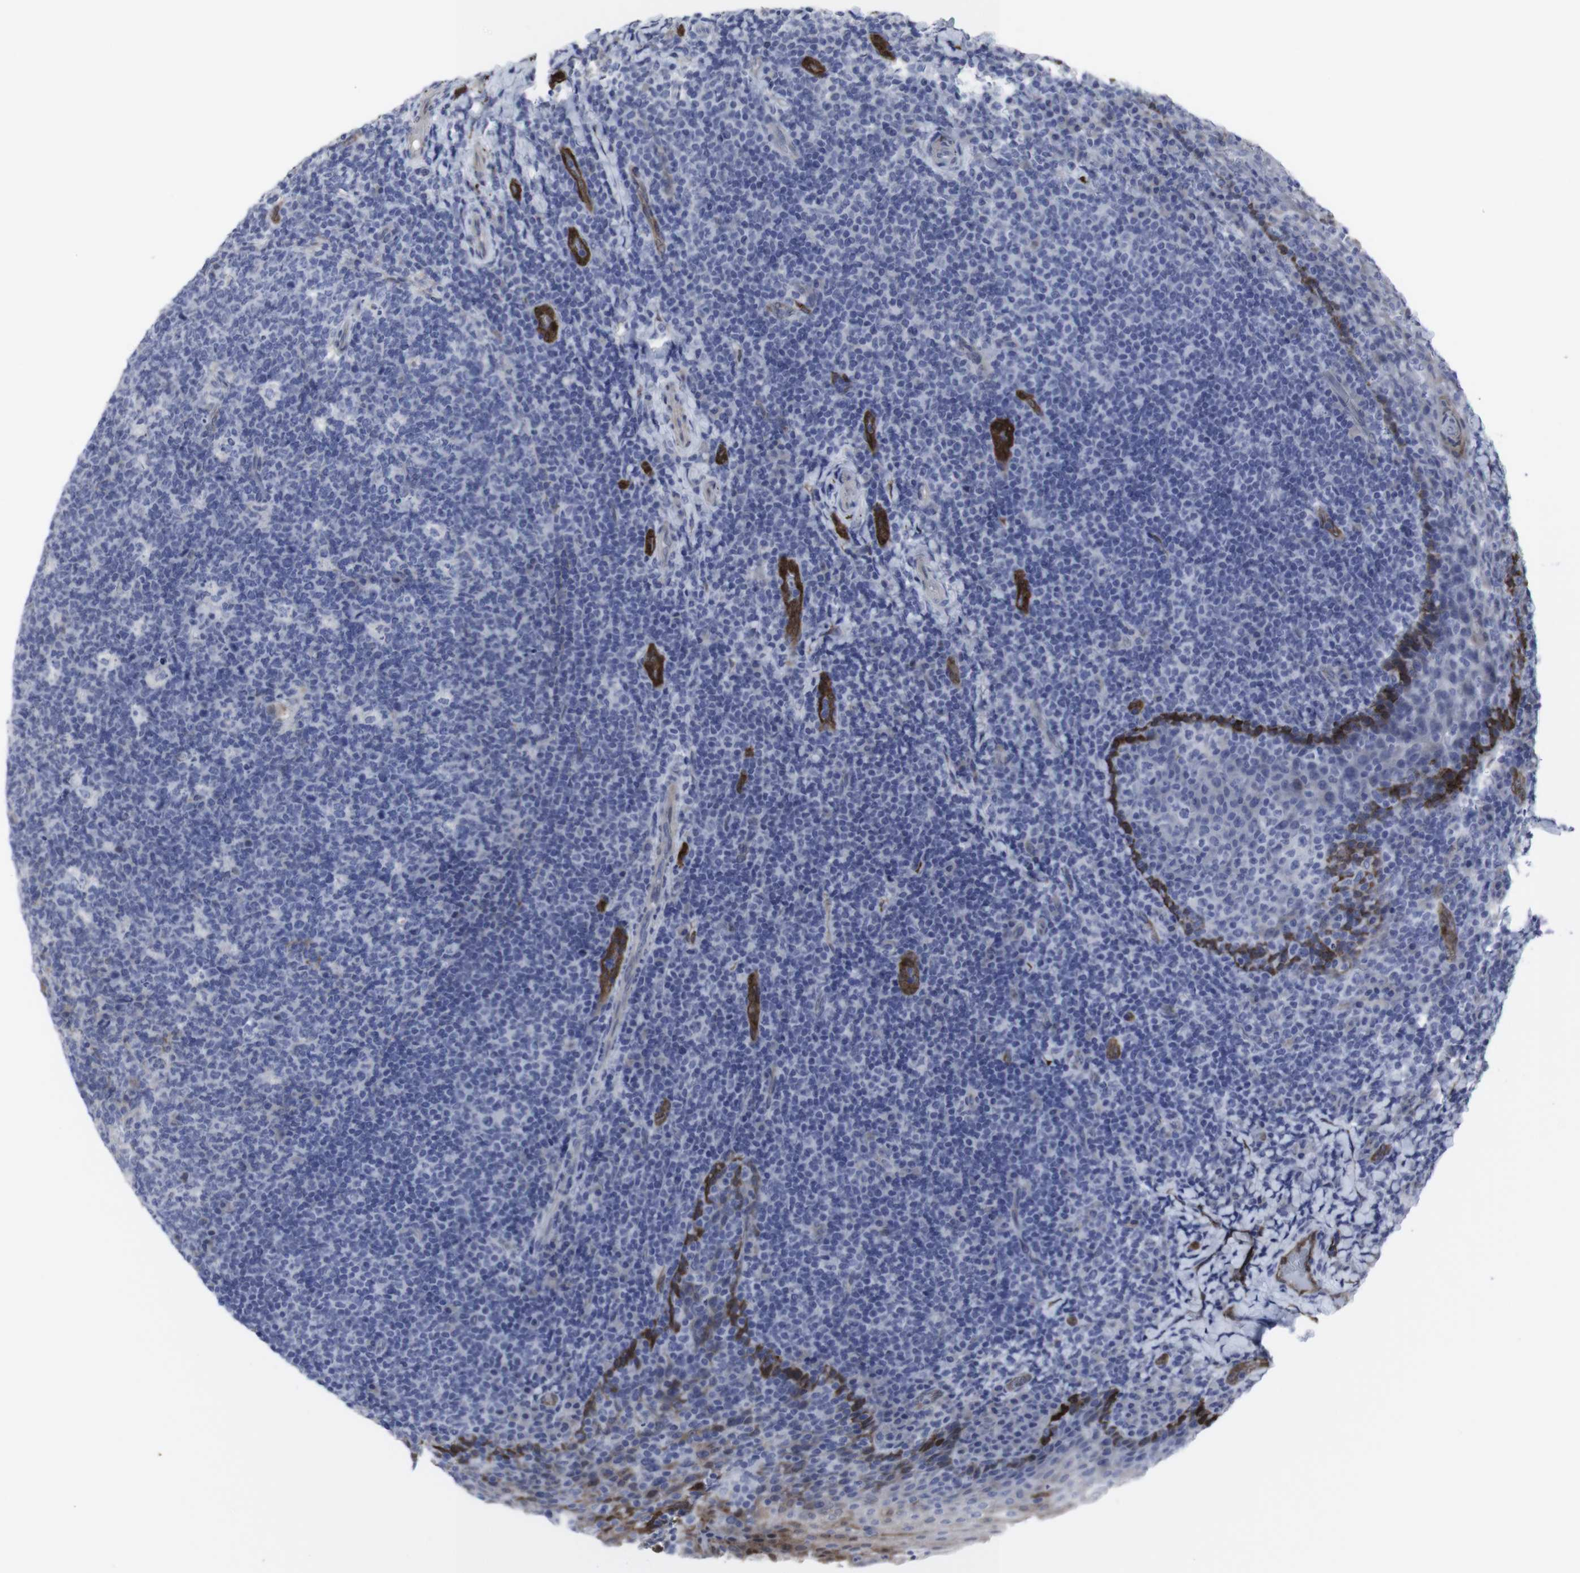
{"staining": {"intensity": "negative", "quantity": "none", "location": "none"}, "tissue": "tonsil", "cell_type": "Germinal center cells", "image_type": "normal", "snomed": [{"axis": "morphology", "description": "Normal tissue, NOS"}, {"axis": "topography", "description": "Tonsil"}], "caption": "Germinal center cells are negative for brown protein staining in benign tonsil. (Stains: DAB IHC with hematoxylin counter stain, Microscopy: brightfield microscopy at high magnification).", "gene": "SNCG", "patient": {"sex": "male", "age": 17}}